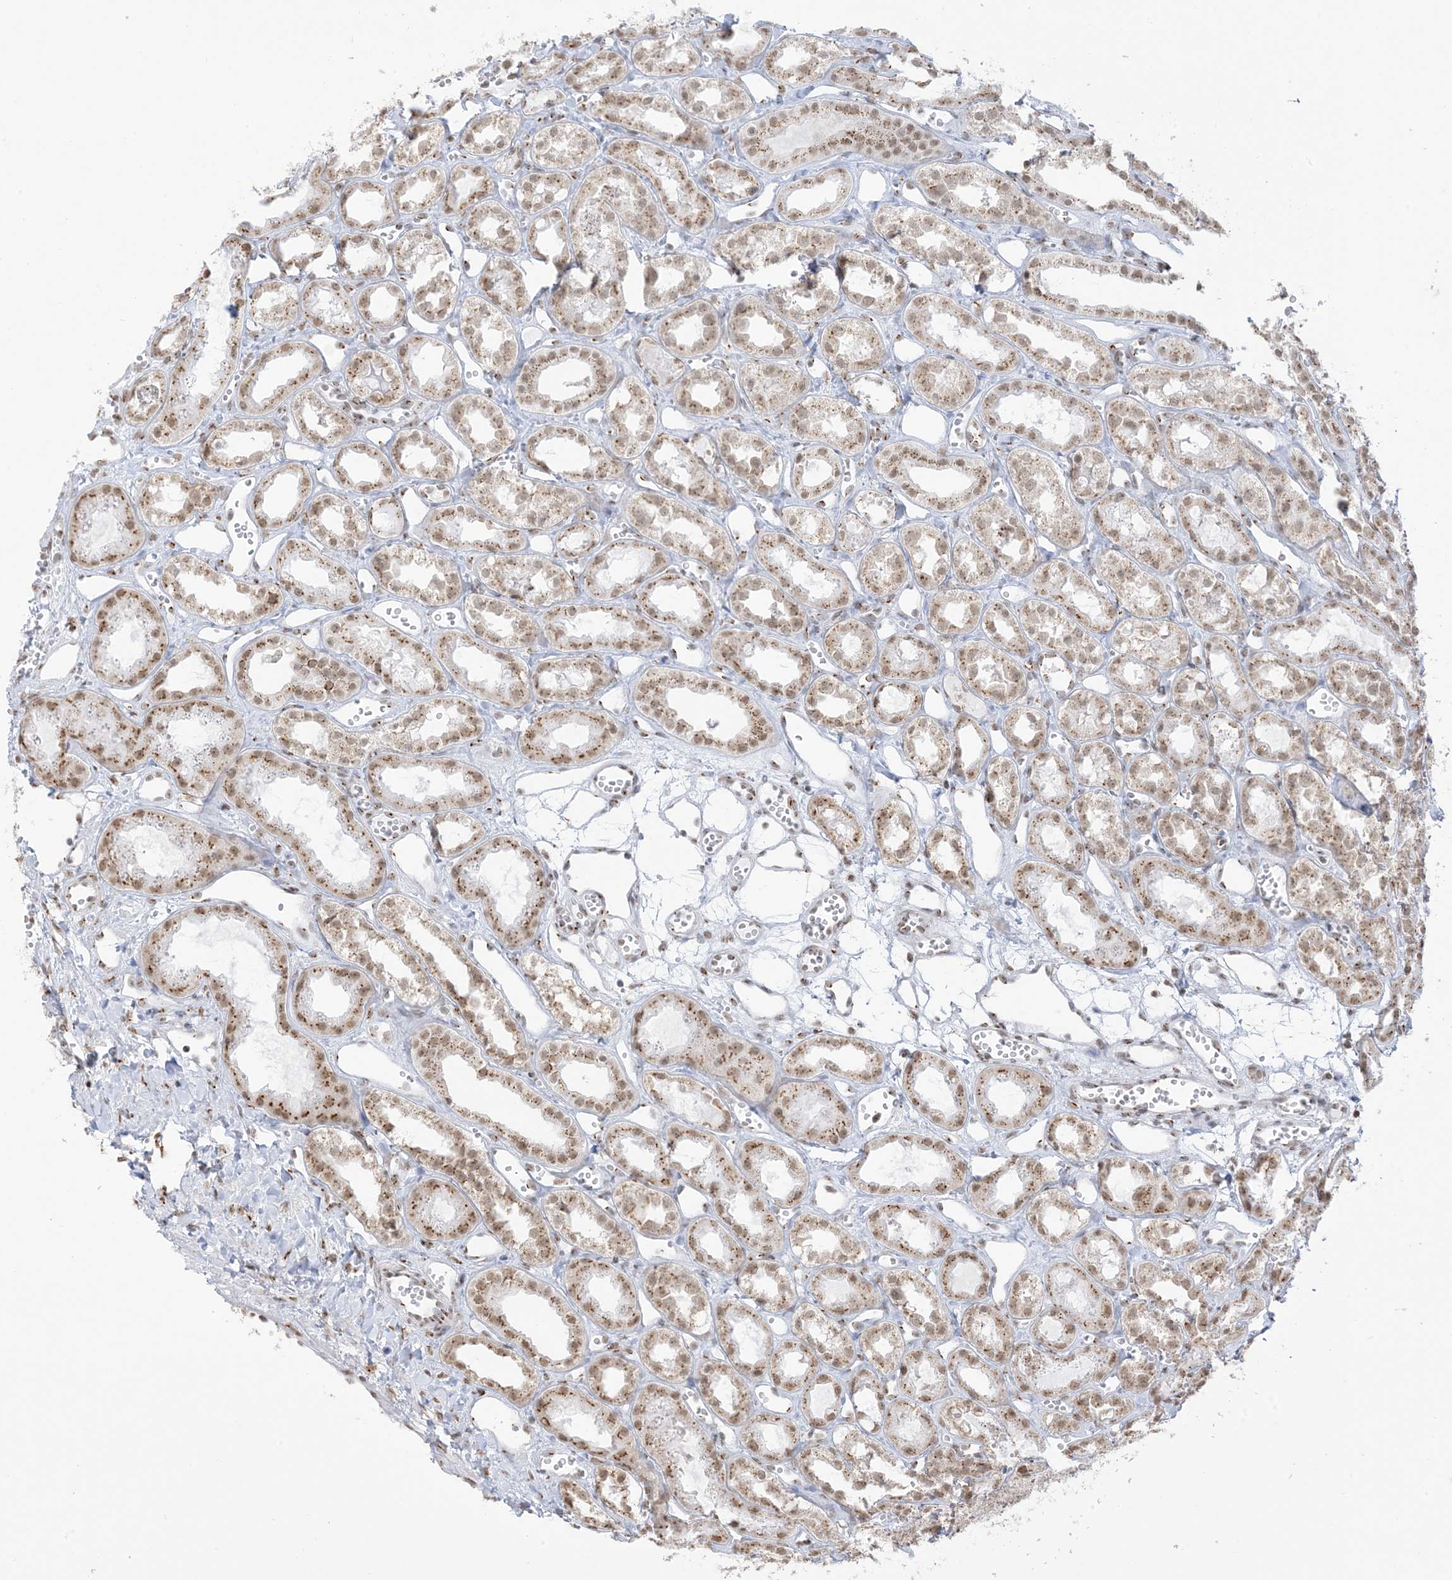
{"staining": {"intensity": "moderate", "quantity": "25%-75%", "location": "cytoplasmic/membranous"}, "tissue": "kidney", "cell_type": "Cells in glomeruli", "image_type": "normal", "snomed": [{"axis": "morphology", "description": "Normal tissue, NOS"}, {"axis": "topography", "description": "Kidney"}], "caption": "The immunohistochemical stain highlights moderate cytoplasmic/membranous positivity in cells in glomeruli of benign kidney. (DAB = brown stain, brightfield microscopy at high magnification).", "gene": "GPR107", "patient": {"sex": "male", "age": 16}}